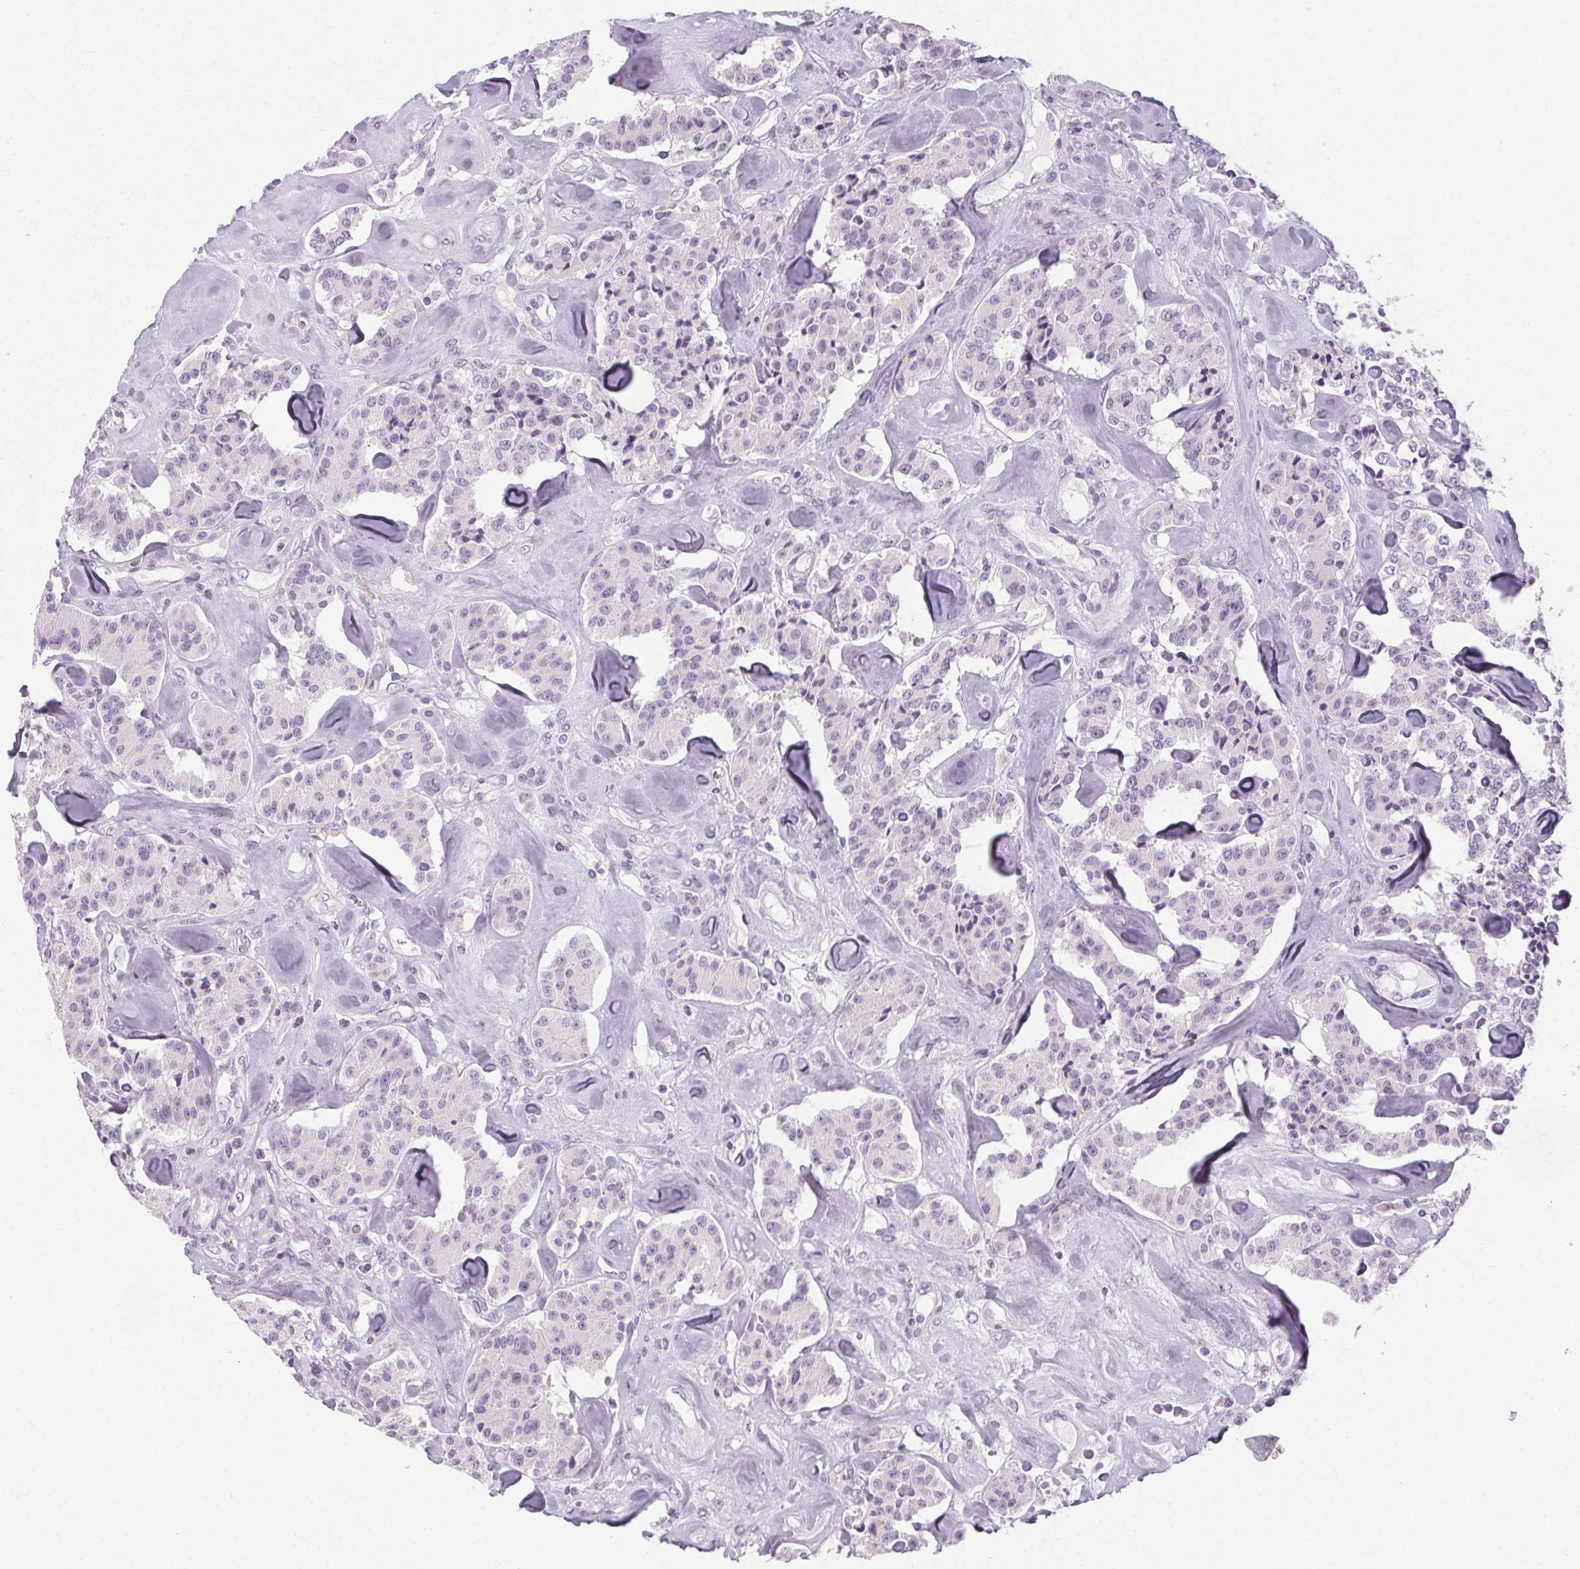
{"staining": {"intensity": "negative", "quantity": "none", "location": "none"}, "tissue": "carcinoid", "cell_type": "Tumor cells", "image_type": "cancer", "snomed": [{"axis": "morphology", "description": "Carcinoid, malignant, NOS"}, {"axis": "topography", "description": "Pancreas"}], "caption": "Malignant carcinoid was stained to show a protein in brown. There is no significant positivity in tumor cells. (IHC, brightfield microscopy, high magnification).", "gene": "POMC", "patient": {"sex": "male", "age": 41}}